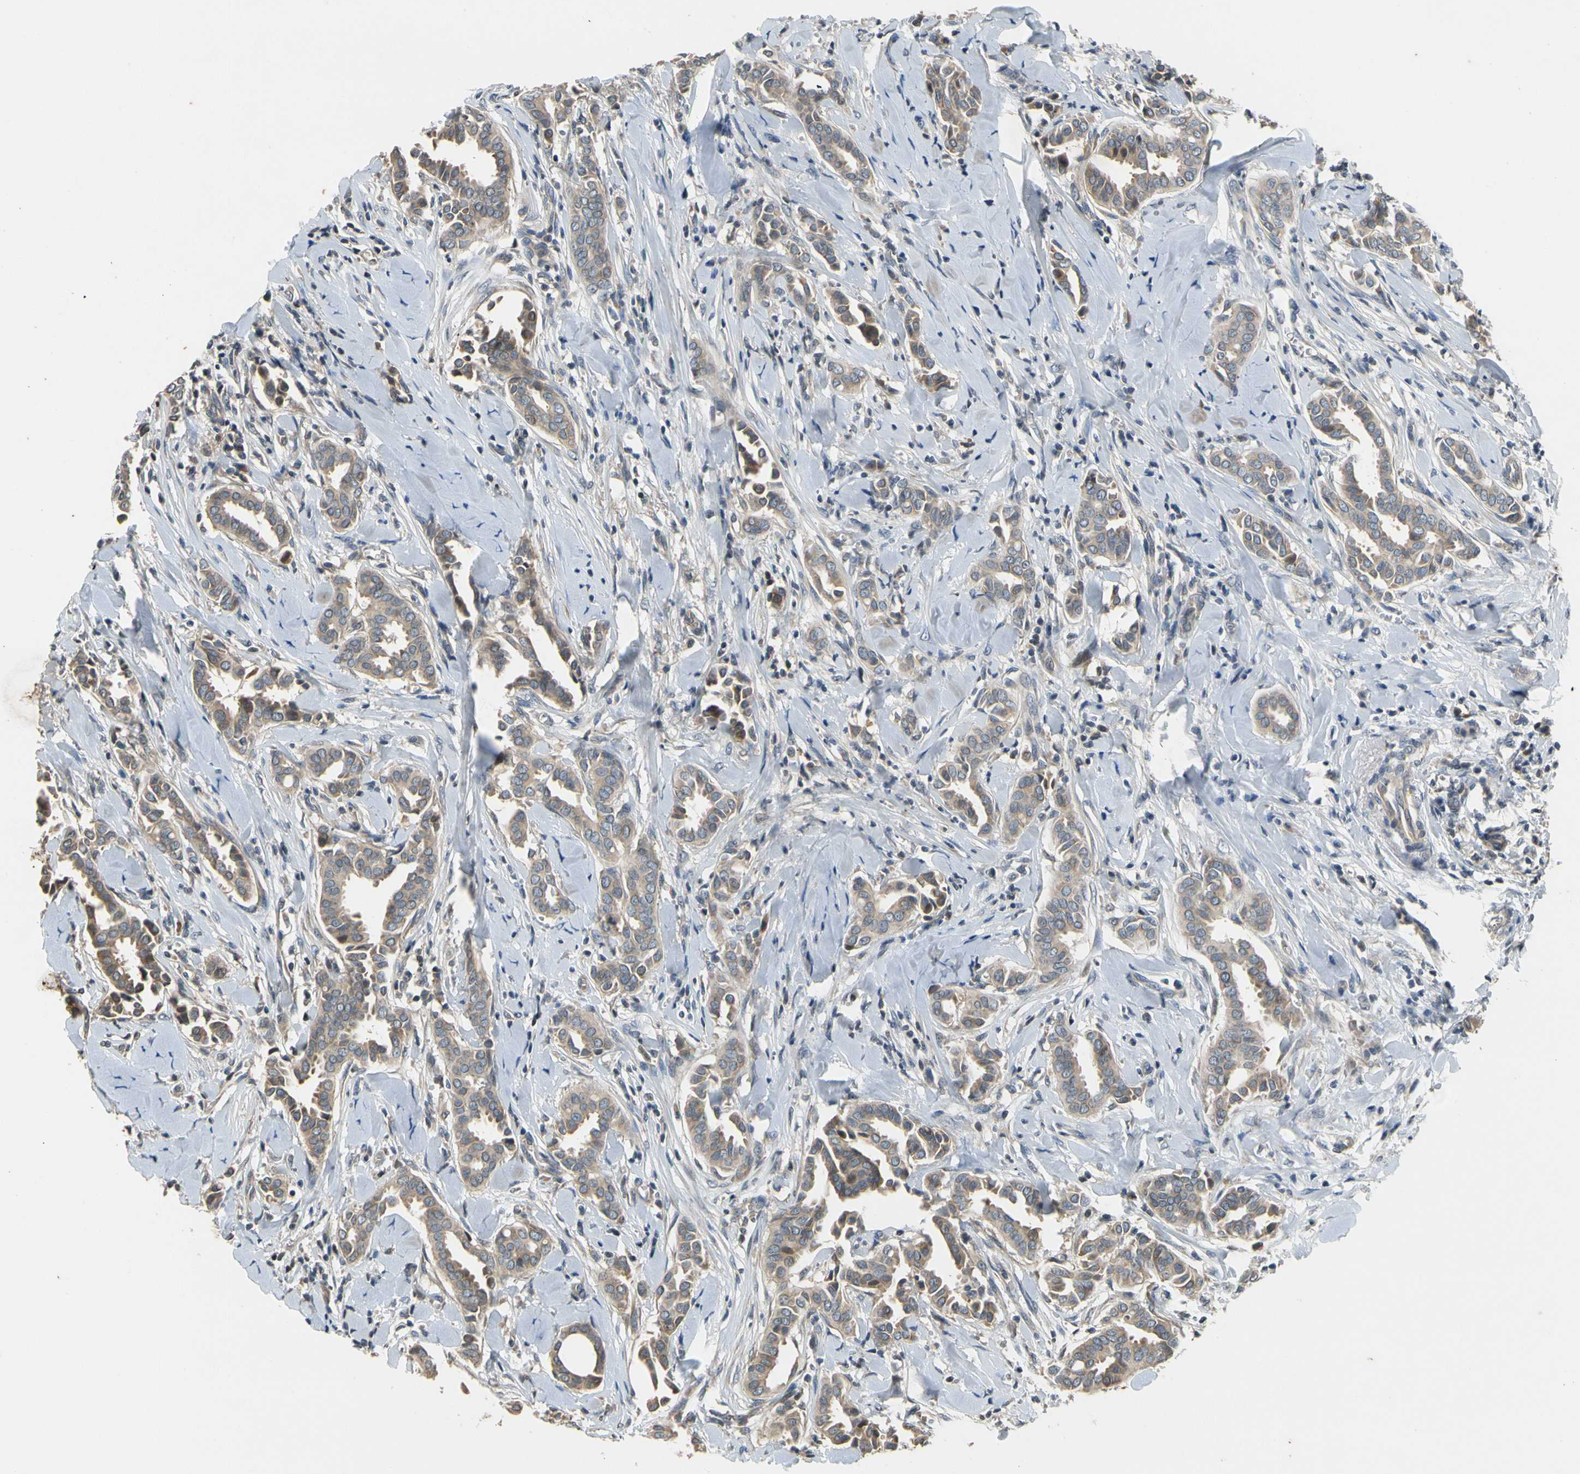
{"staining": {"intensity": "moderate", "quantity": ">75%", "location": "cytoplasmic/membranous"}, "tissue": "head and neck cancer", "cell_type": "Tumor cells", "image_type": "cancer", "snomed": [{"axis": "morphology", "description": "Adenocarcinoma, NOS"}, {"axis": "topography", "description": "Salivary gland"}, {"axis": "topography", "description": "Head-Neck"}], "caption": "A brown stain labels moderate cytoplasmic/membranous positivity of a protein in head and neck cancer tumor cells.", "gene": "ATP2C1", "patient": {"sex": "female", "age": 59}}